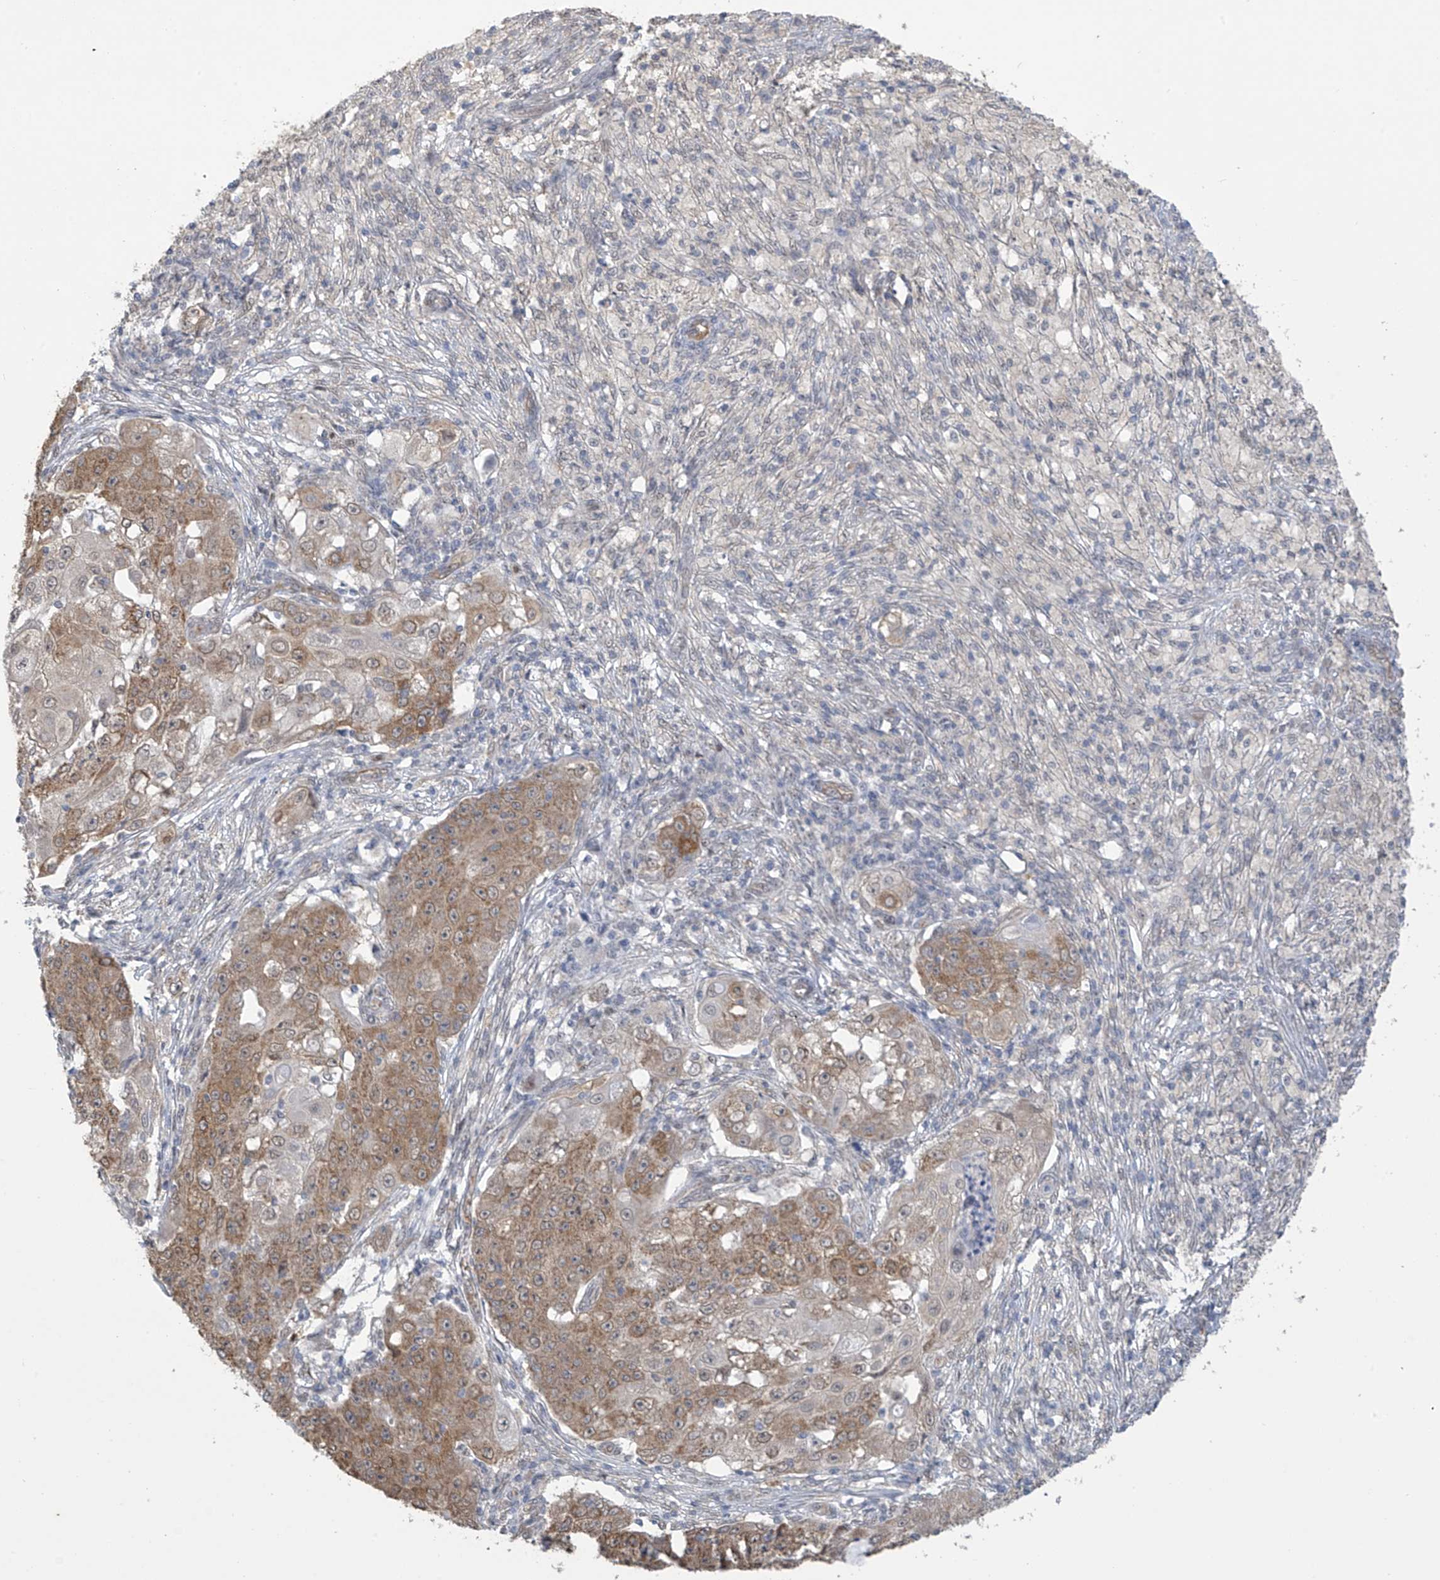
{"staining": {"intensity": "moderate", "quantity": ">75%", "location": "cytoplasmic/membranous,nuclear"}, "tissue": "ovarian cancer", "cell_type": "Tumor cells", "image_type": "cancer", "snomed": [{"axis": "morphology", "description": "Carcinoma, endometroid"}, {"axis": "topography", "description": "Ovary"}], "caption": "The immunohistochemical stain highlights moderate cytoplasmic/membranous and nuclear staining in tumor cells of endometroid carcinoma (ovarian) tissue. The protein is stained brown, and the nuclei are stained in blue (DAB (3,3'-diaminobenzidine) IHC with brightfield microscopy, high magnification).", "gene": "KIAA1522", "patient": {"sex": "female", "age": 42}}